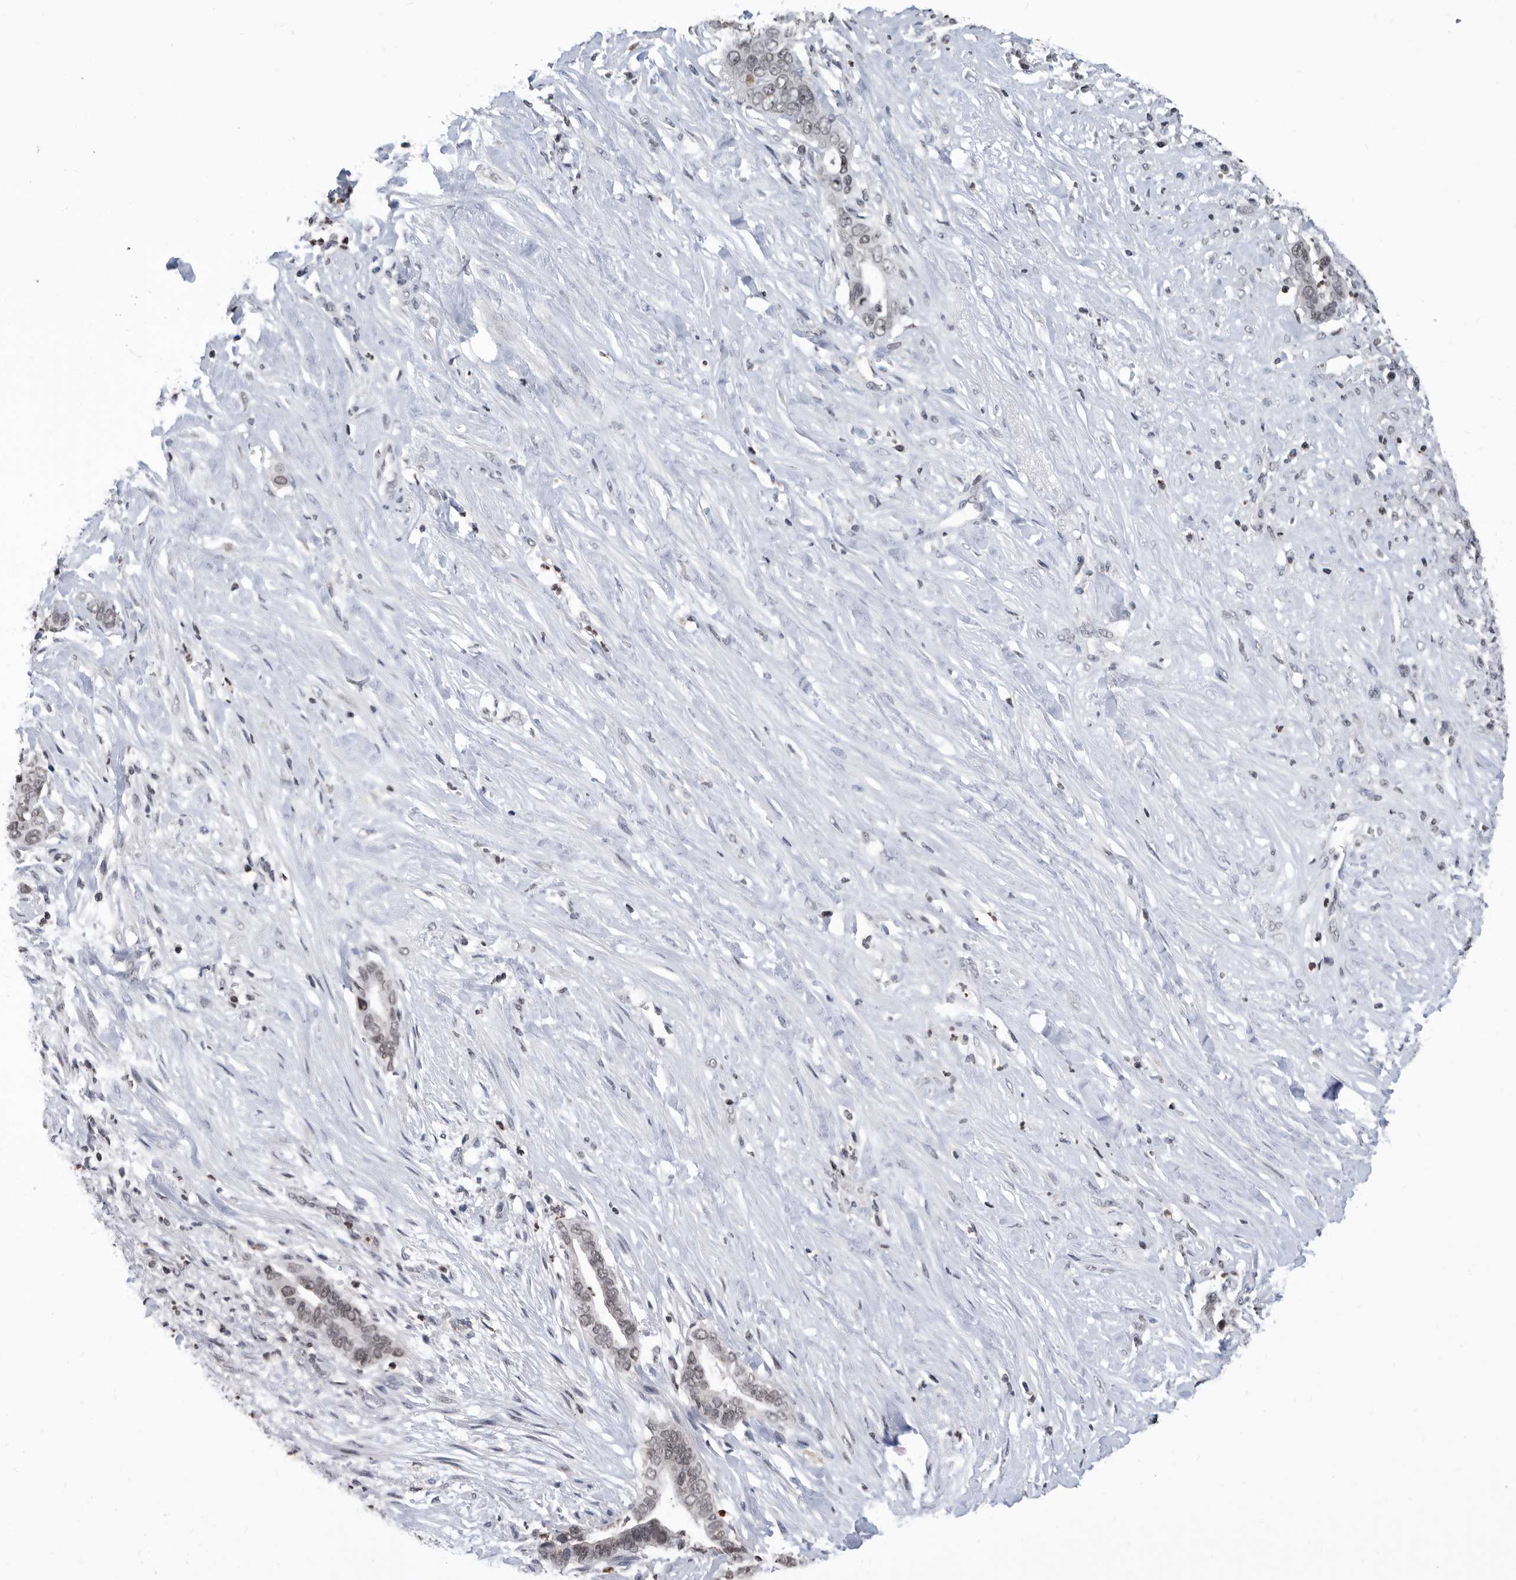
{"staining": {"intensity": "weak", "quantity": ">75%", "location": "nuclear"}, "tissue": "liver cancer", "cell_type": "Tumor cells", "image_type": "cancer", "snomed": [{"axis": "morphology", "description": "Cholangiocarcinoma"}, {"axis": "topography", "description": "Liver"}], "caption": "Immunohistochemical staining of human liver cancer (cholangiocarcinoma) displays low levels of weak nuclear protein expression in approximately >75% of tumor cells.", "gene": "TSTD1", "patient": {"sex": "female", "age": 79}}